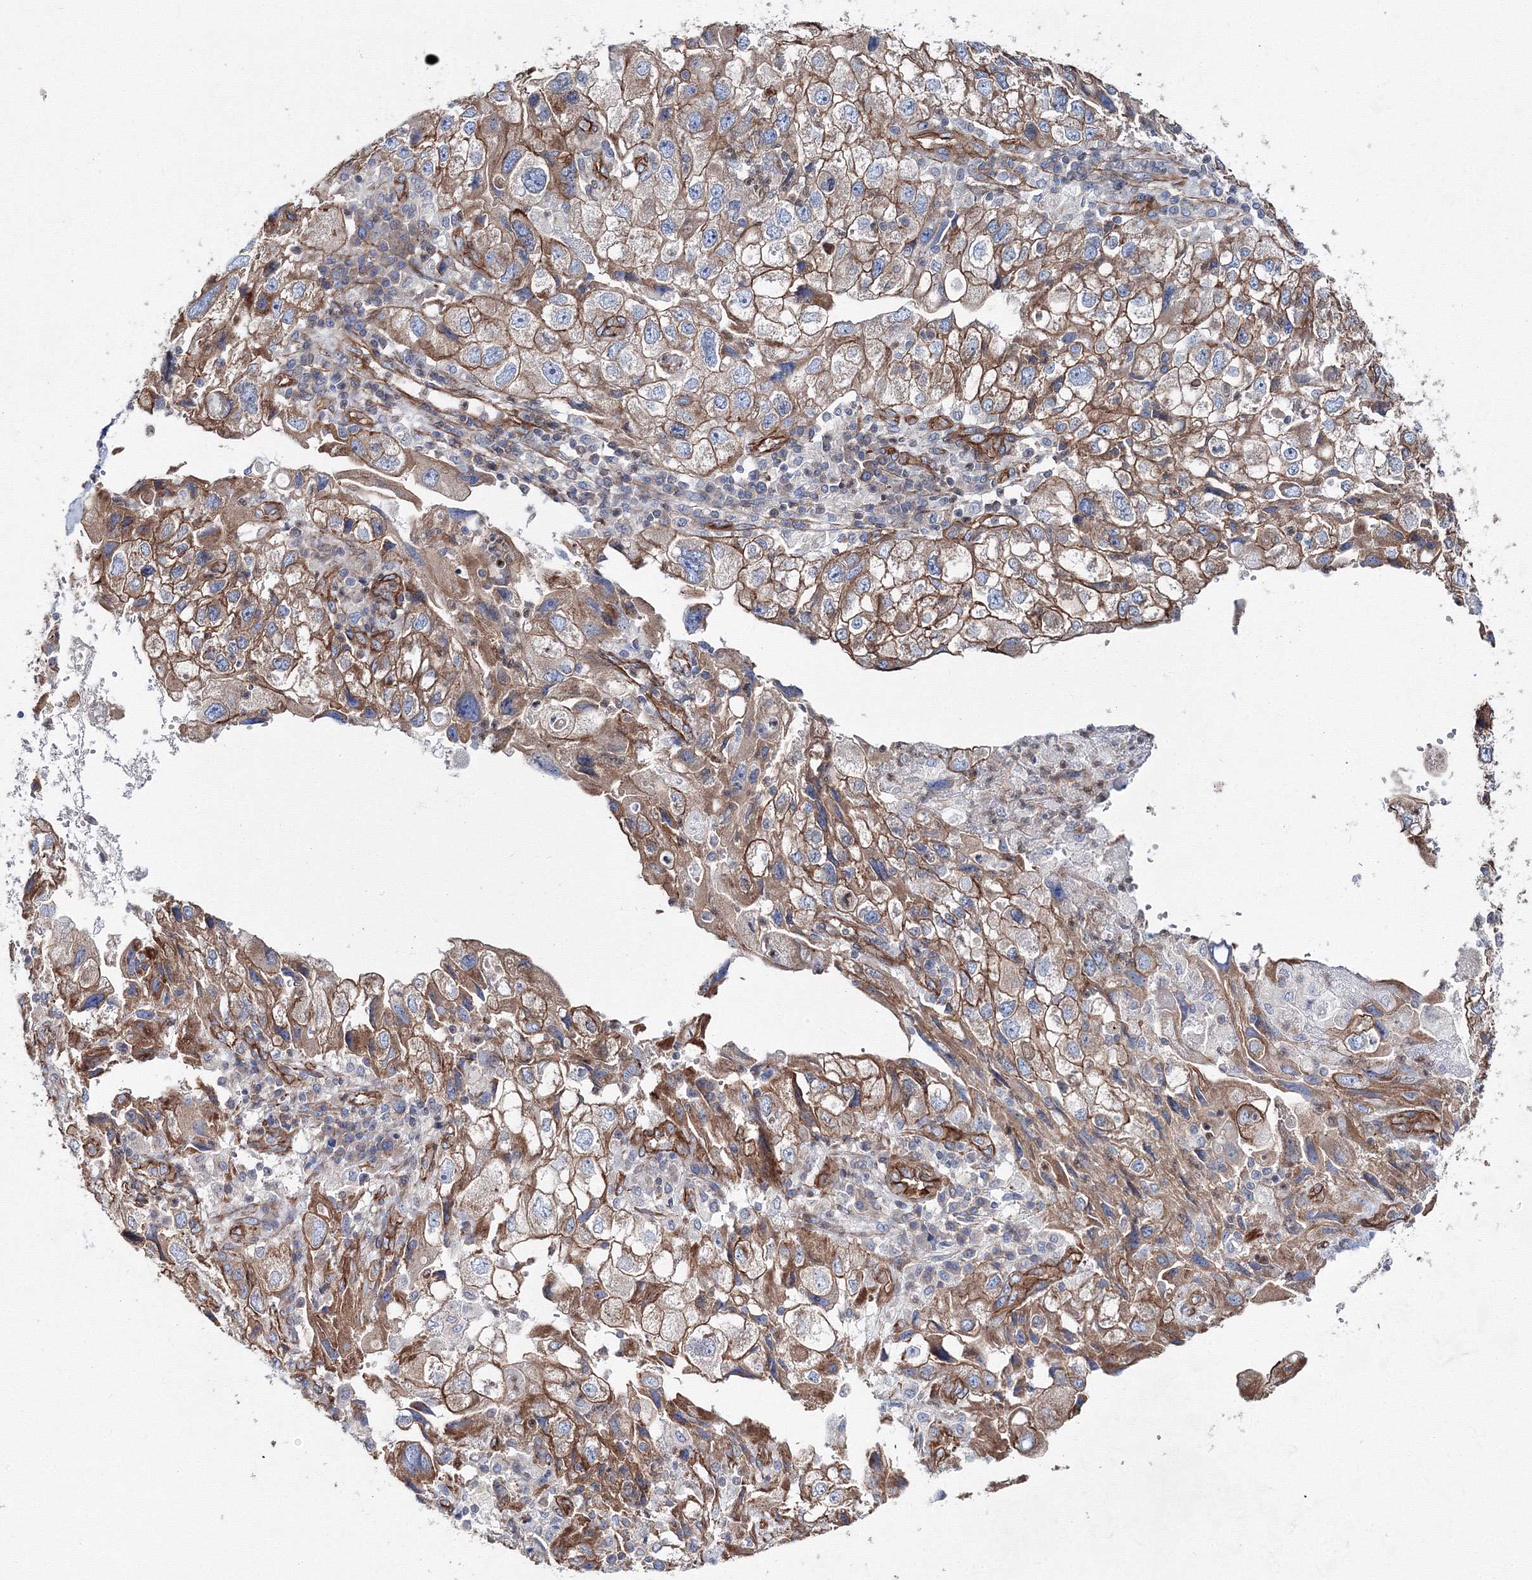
{"staining": {"intensity": "moderate", "quantity": ">75%", "location": "cytoplasmic/membranous"}, "tissue": "endometrial cancer", "cell_type": "Tumor cells", "image_type": "cancer", "snomed": [{"axis": "morphology", "description": "Adenocarcinoma, NOS"}, {"axis": "topography", "description": "Endometrium"}], "caption": "This is a histology image of immunohistochemistry staining of endometrial cancer, which shows moderate positivity in the cytoplasmic/membranous of tumor cells.", "gene": "ANKRD37", "patient": {"sex": "female", "age": 49}}